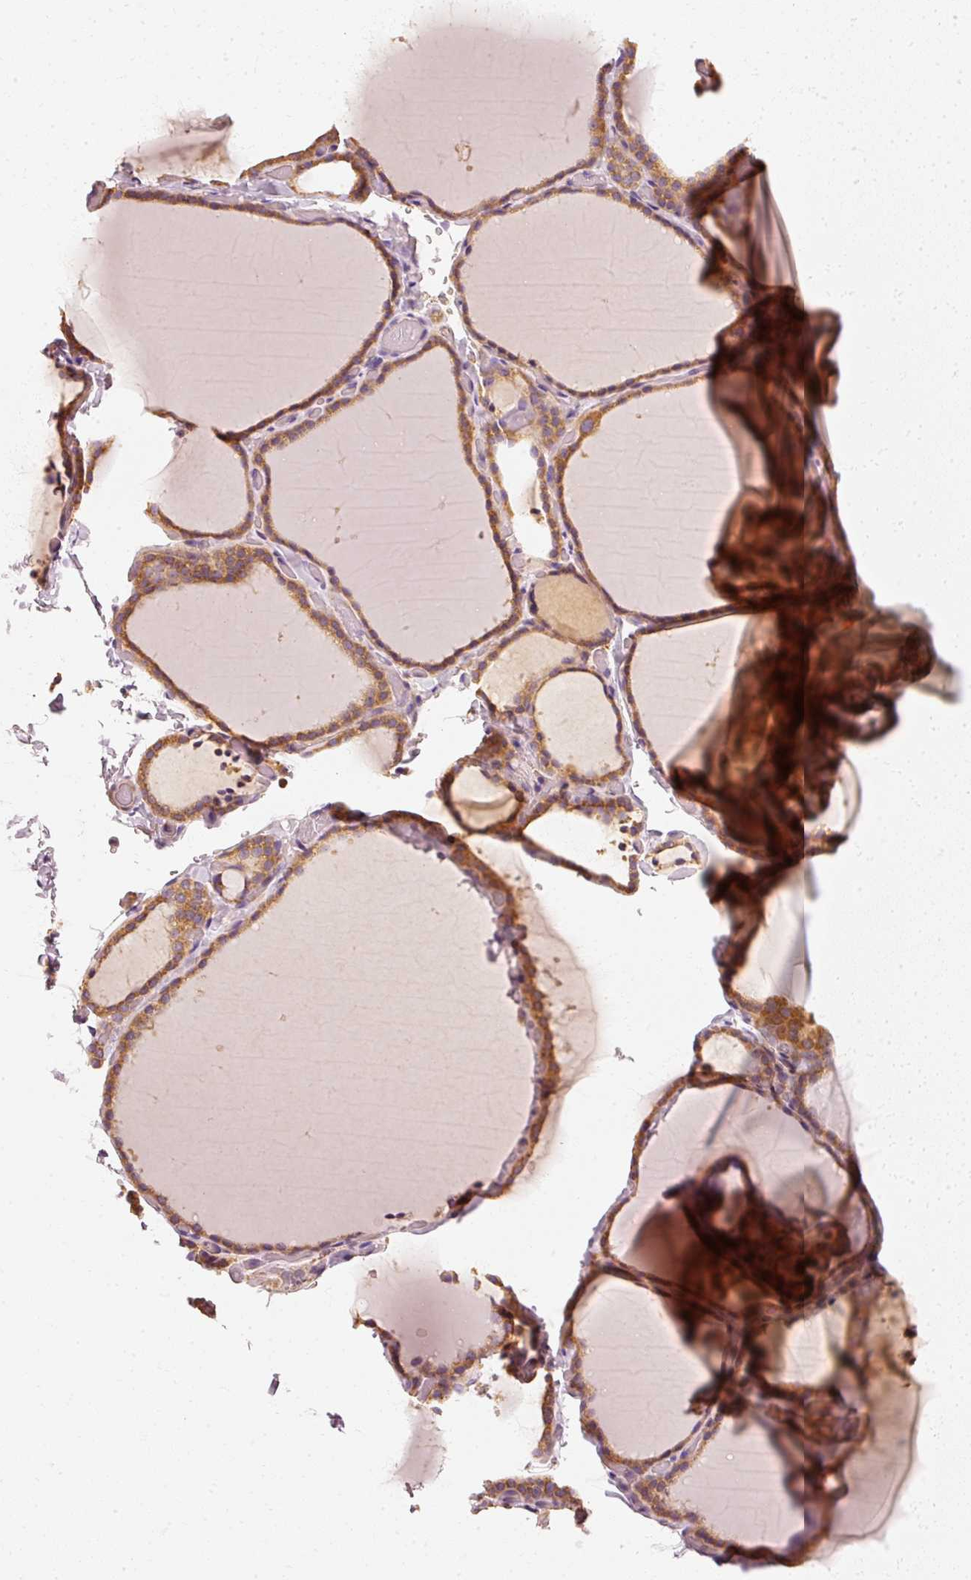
{"staining": {"intensity": "moderate", "quantity": ">75%", "location": "cytoplasmic/membranous"}, "tissue": "thyroid gland", "cell_type": "Glandular cells", "image_type": "normal", "snomed": [{"axis": "morphology", "description": "Normal tissue, NOS"}, {"axis": "topography", "description": "Thyroid gland"}], "caption": "Thyroid gland stained with immunohistochemistry (IHC) displays moderate cytoplasmic/membranous positivity in approximately >75% of glandular cells. (IHC, brightfield microscopy, high magnification).", "gene": "TOMM40", "patient": {"sex": "female", "age": 22}}